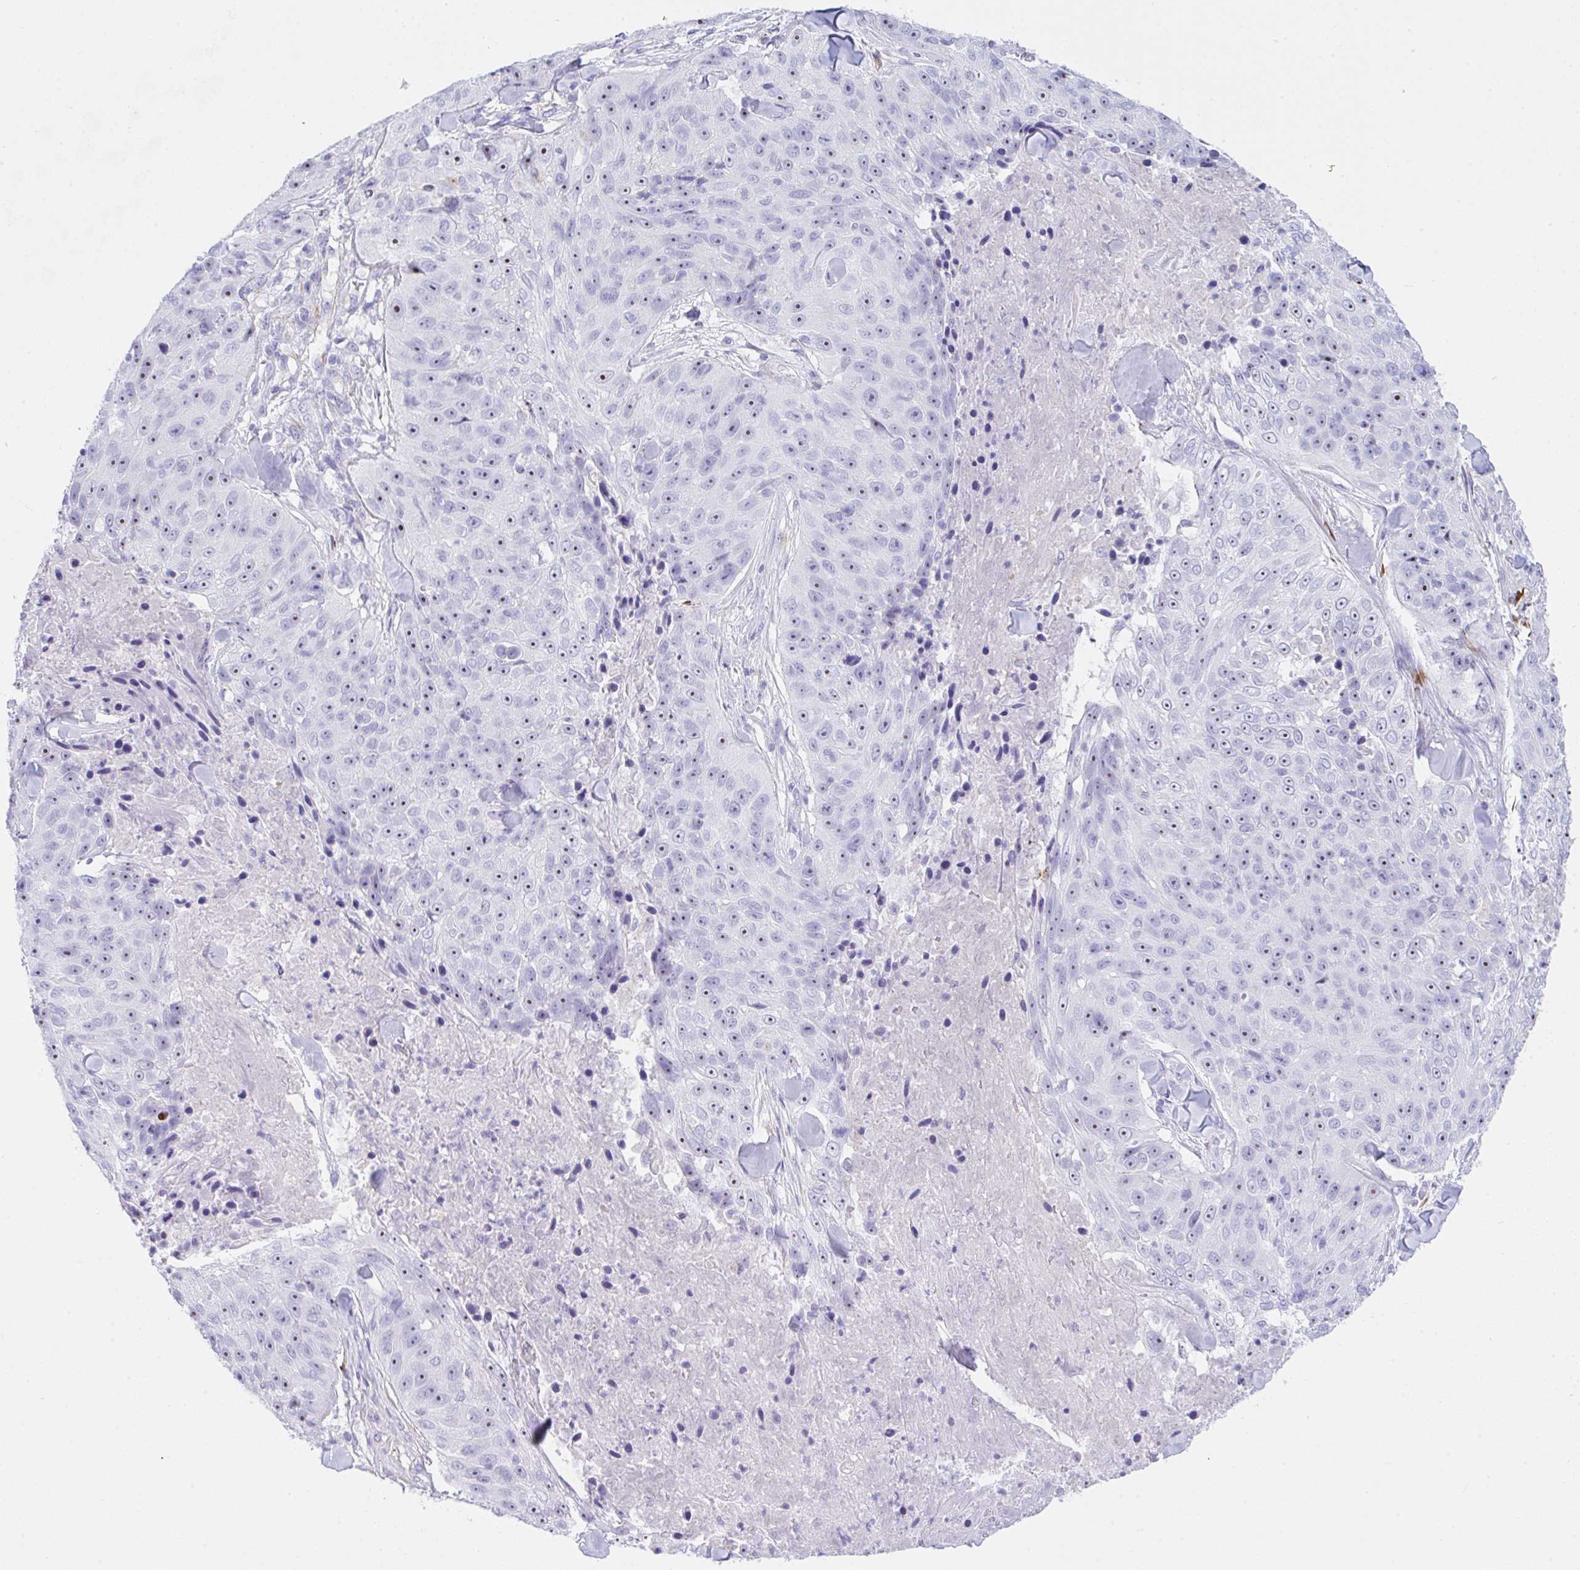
{"staining": {"intensity": "moderate", "quantity": "25%-75%", "location": "nuclear"}, "tissue": "skin cancer", "cell_type": "Tumor cells", "image_type": "cancer", "snomed": [{"axis": "morphology", "description": "Squamous cell carcinoma, NOS"}, {"axis": "topography", "description": "Skin"}], "caption": "Protein staining by immunohistochemistry (IHC) demonstrates moderate nuclear expression in about 25%-75% of tumor cells in skin cancer.", "gene": "NDUFAF8", "patient": {"sex": "female", "age": 87}}